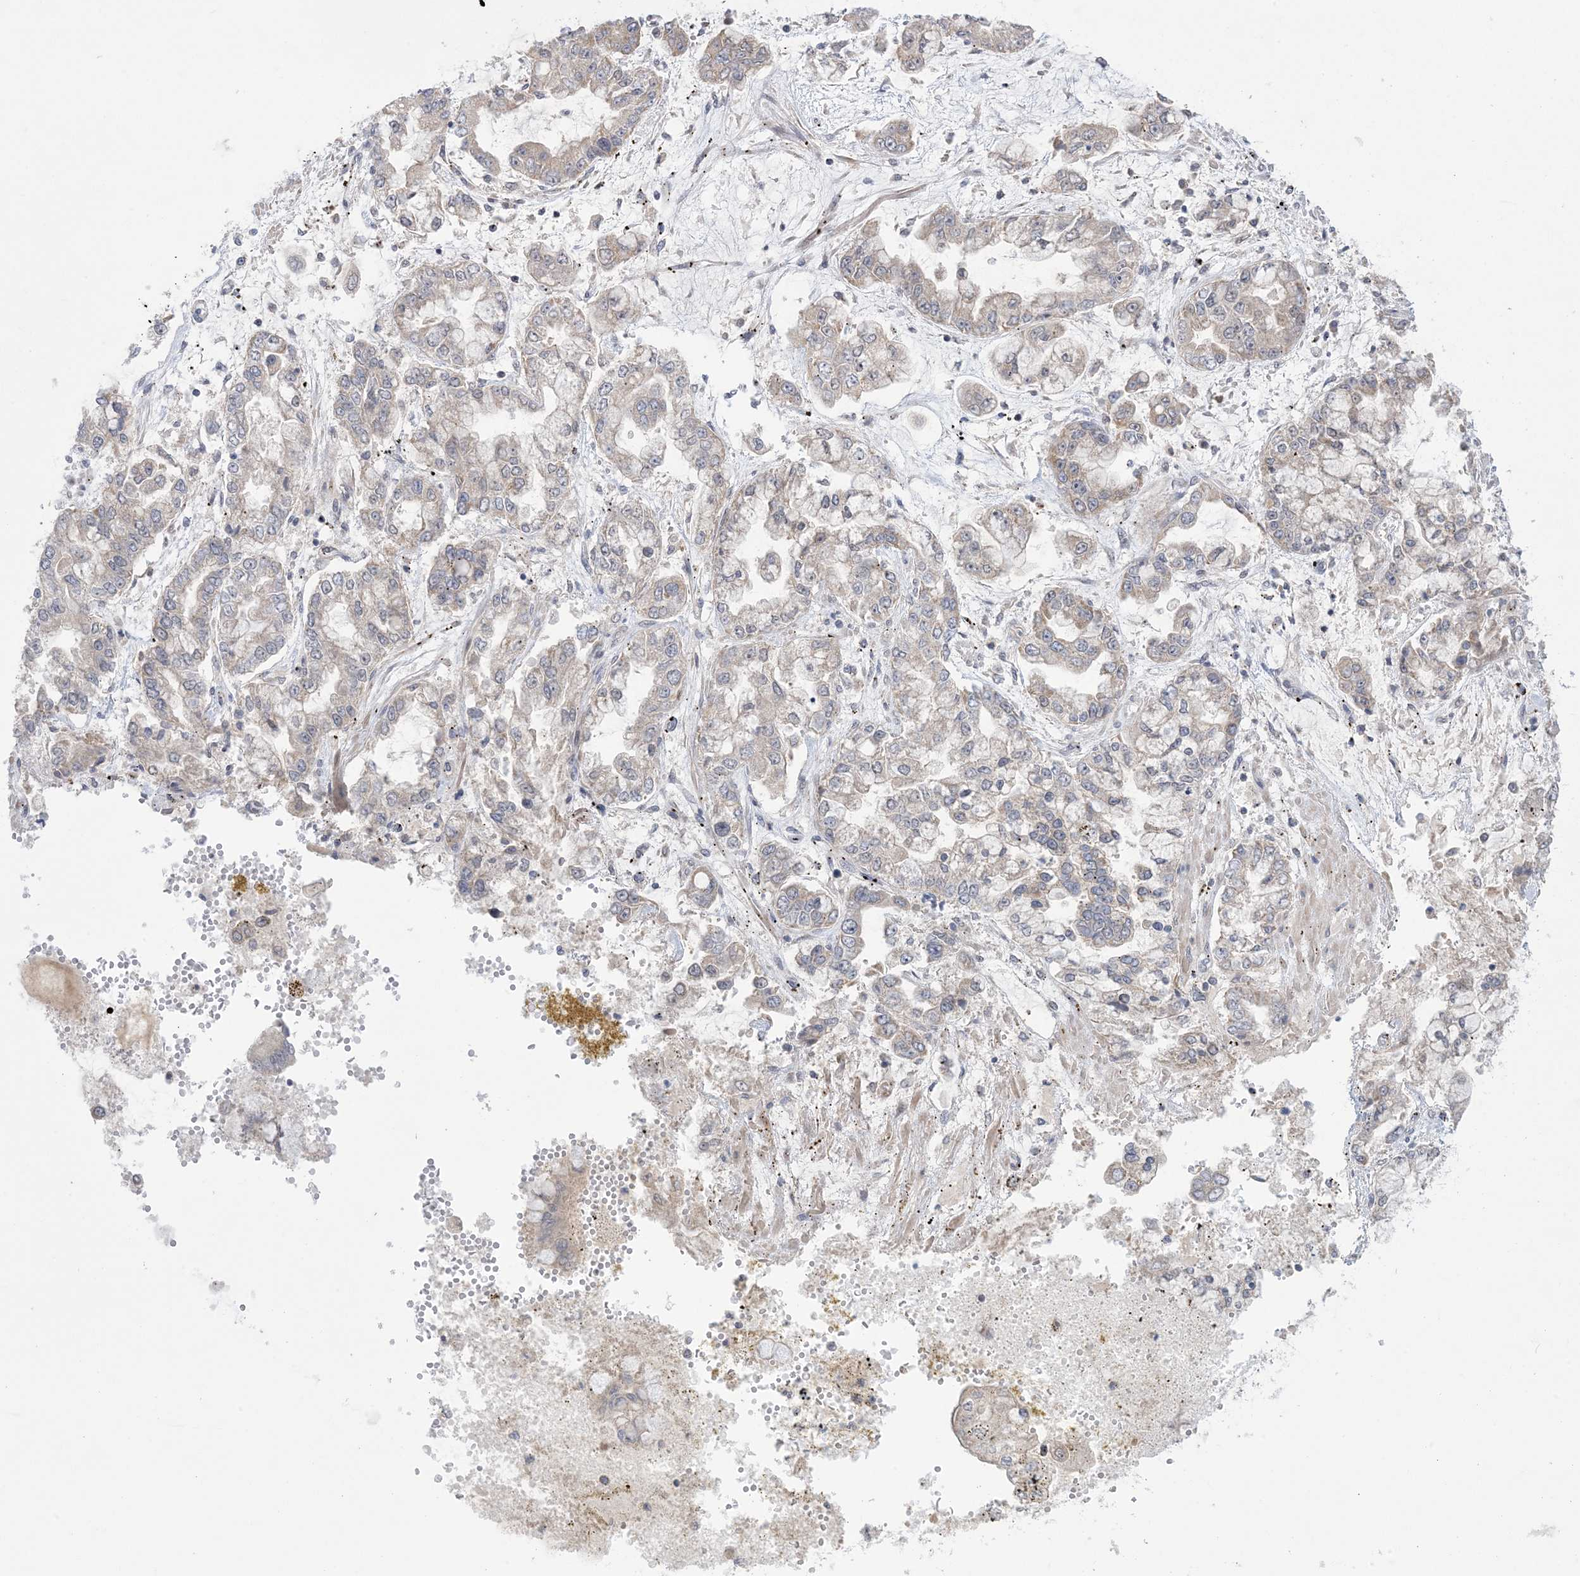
{"staining": {"intensity": "negative", "quantity": "none", "location": "none"}, "tissue": "stomach cancer", "cell_type": "Tumor cells", "image_type": "cancer", "snomed": [{"axis": "morphology", "description": "Normal tissue, NOS"}, {"axis": "morphology", "description": "Adenocarcinoma, NOS"}, {"axis": "topography", "description": "Stomach, upper"}, {"axis": "topography", "description": "Stomach"}], "caption": "Tumor cells show no significant protein positivity in stomach adenocarcinoma. The staining is performed using DAB (3,3'-diaminobenzidine) brown chromogen with nuclei counter-stained in using hematoxylin.", "gene": "TRMT10C", "patient": {"sex": "male", "age": 76}}